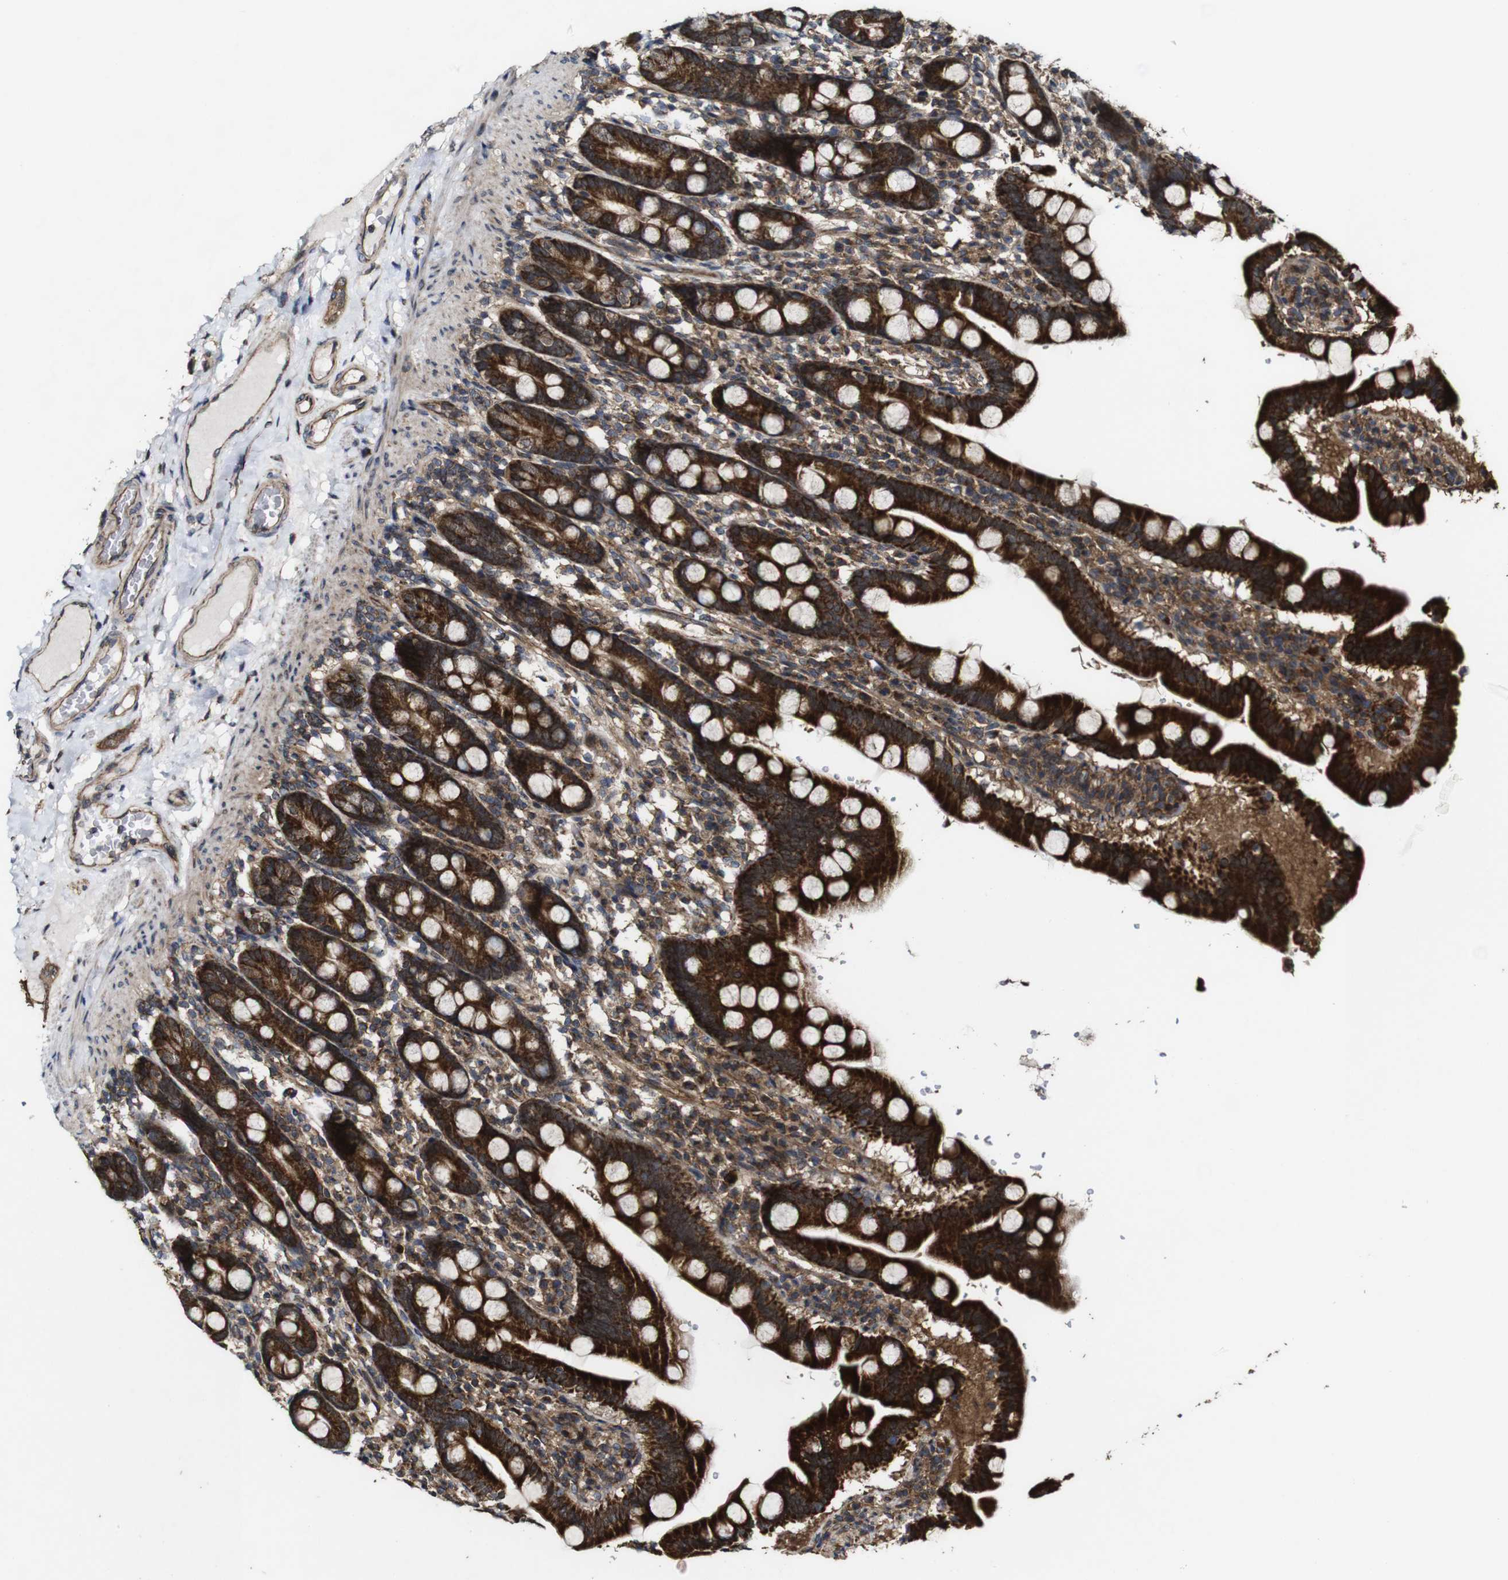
{"staining": {"intensity": "strong", "quantity": ">75%", "location": "cytoplasmic/membranous"}, "tissue": "duodenum", "cell_type": "Glandular cells", "image_type": "normal", "snomed": [{"axis": "morphology", "description": "Normal tissue, NOS"}, {"axis": "topography", "description": "Duodenum"}], "caption": "An immunohistochemistry (IHC) image of unremarkable tissue is shown. Protein staining in brown shows strong cytoplasmic/membranous positivity in duodenum within glandular cells.", "gene": "BTN3A3", "patient": {"sex": "male", "age": 50}}